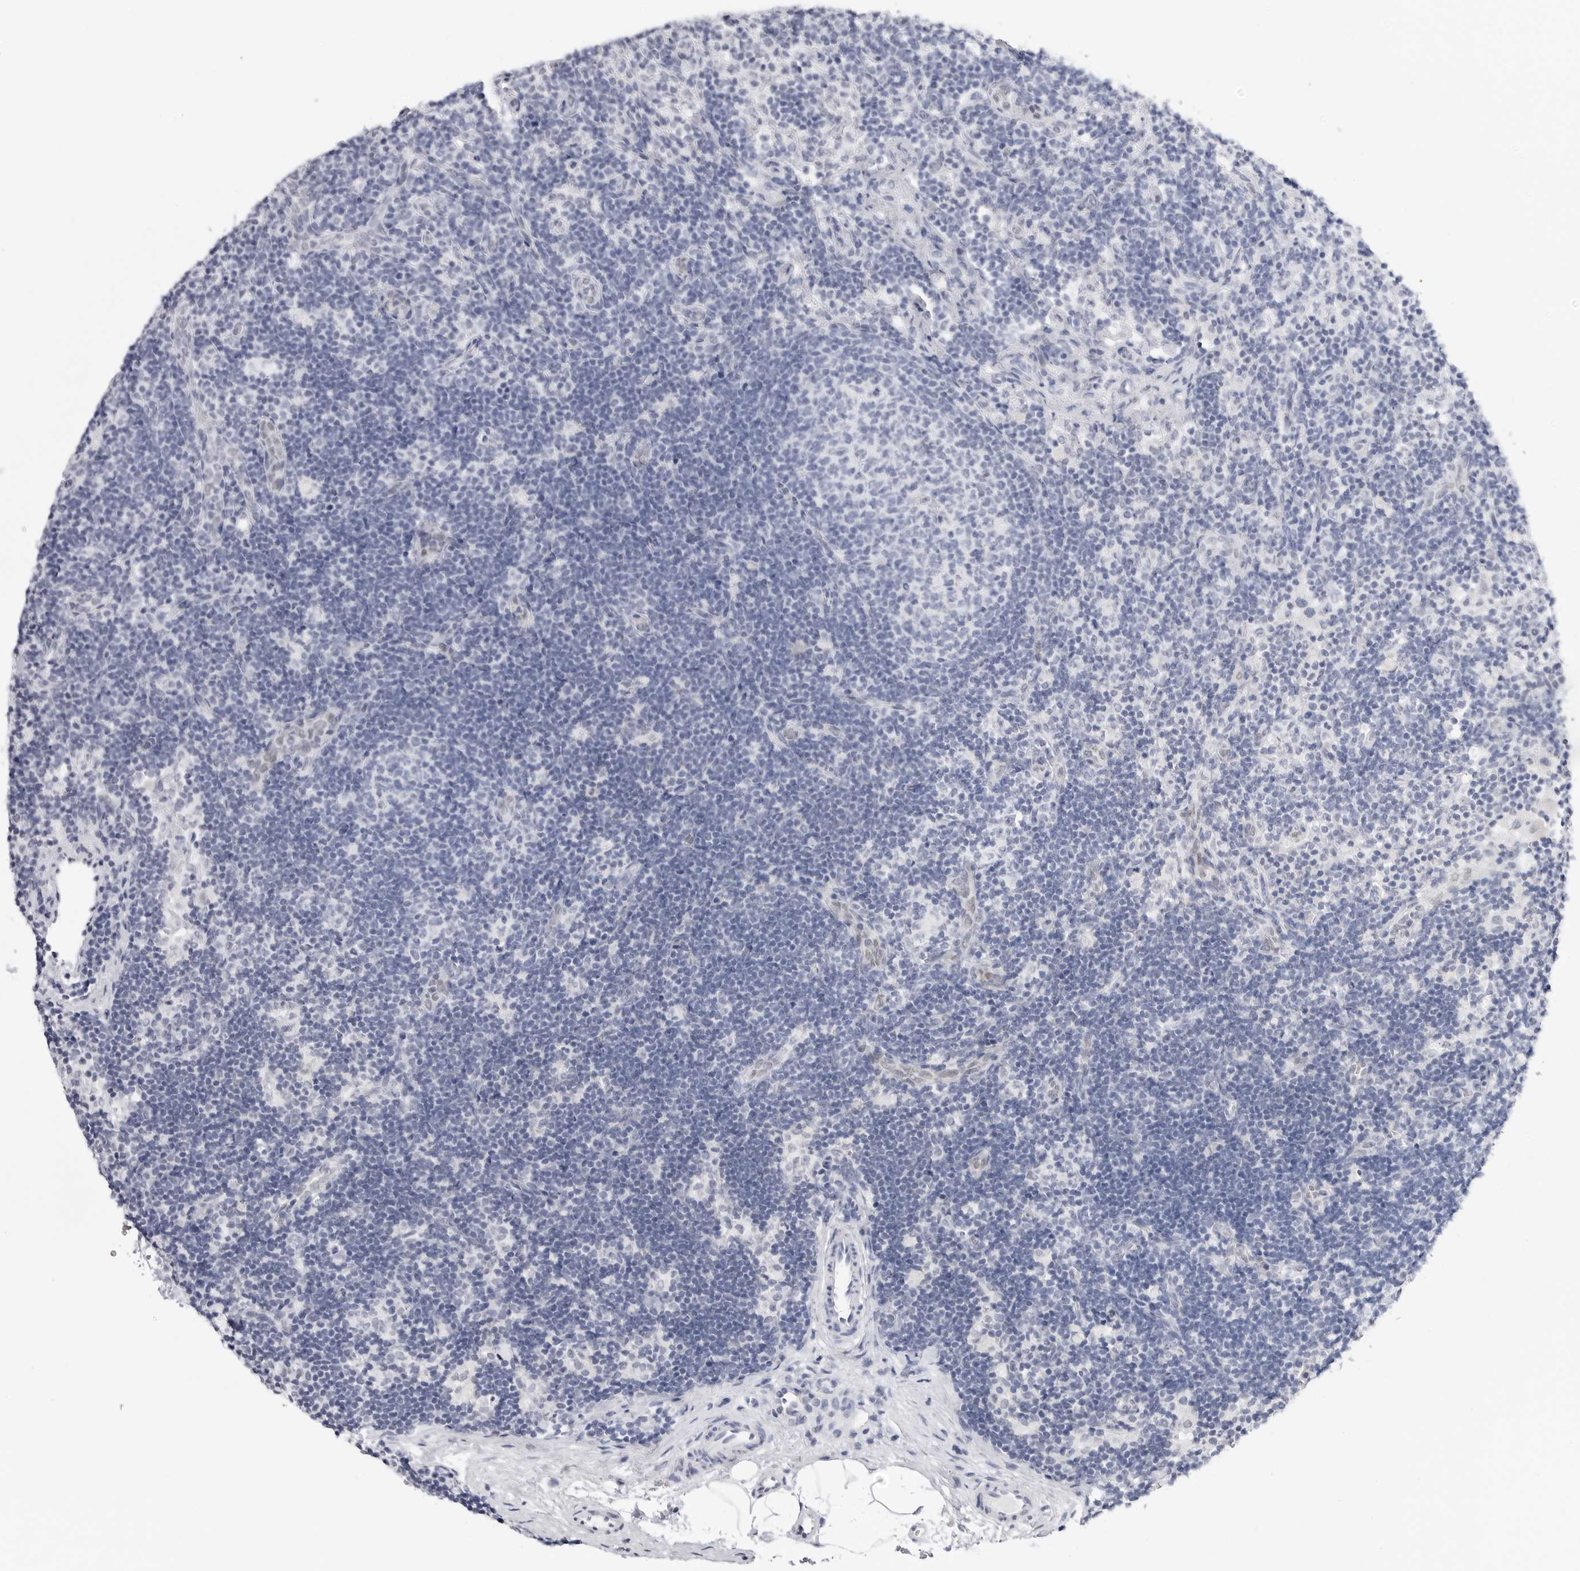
{"staining": {"intensity": "negative", "quantity": "none", "location": "none"}, "tissue": "lymph node", "cell_type": "Germinal center cells", "image_type": "normal", "snomed": [{"axis": "morphology", "description": "Normal tissue, NOS"}, {"axis": "topography", "description": "Lymph node"}], "caption": "DAB (3,3'-diaminobenzidine) immunohistochemical staining of unremarkable lymph node shows no significant positivity in germinal center cells.", "gene": "SLC19A1", "patient": {"sex": "female", "age": 22}}